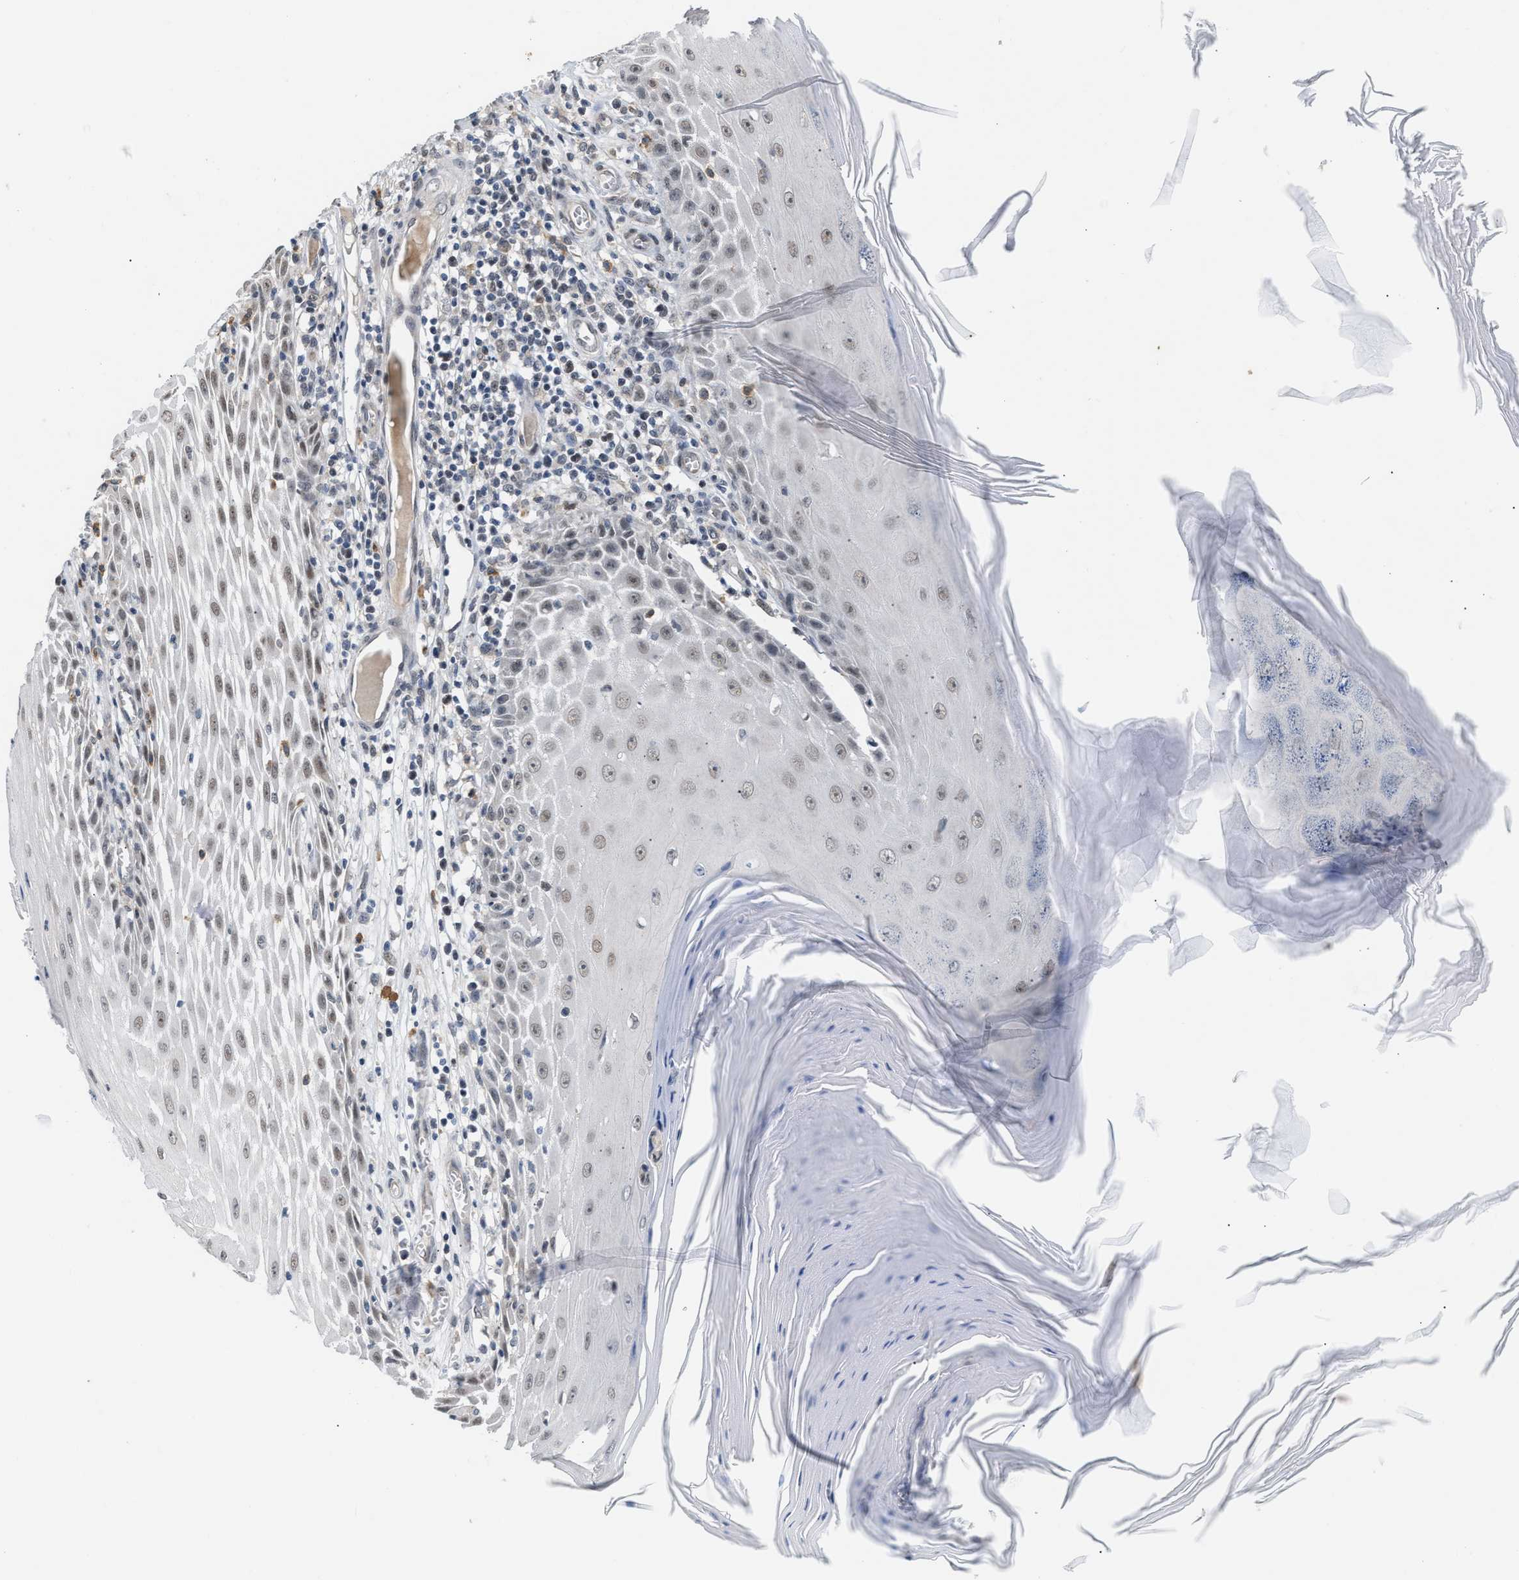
{"staining": {"intensity": "weak", "quantity": ">75%", "location": "nuclear"}, "tissue": "skin cancer", "cell_type": "Tumor cells", "image_type": "cancer", "snomed": [{"axis": "morphology", "description": "Squamous cell carcinoma, NOS"}, {"axis": "topography", "description": "Skin"}], "caption": "Skin cancer stained with a protein marker shows weak staining in tumor cells.", "gene": "TXNRD3", "patient": {"sex": "female", "age": 73}}